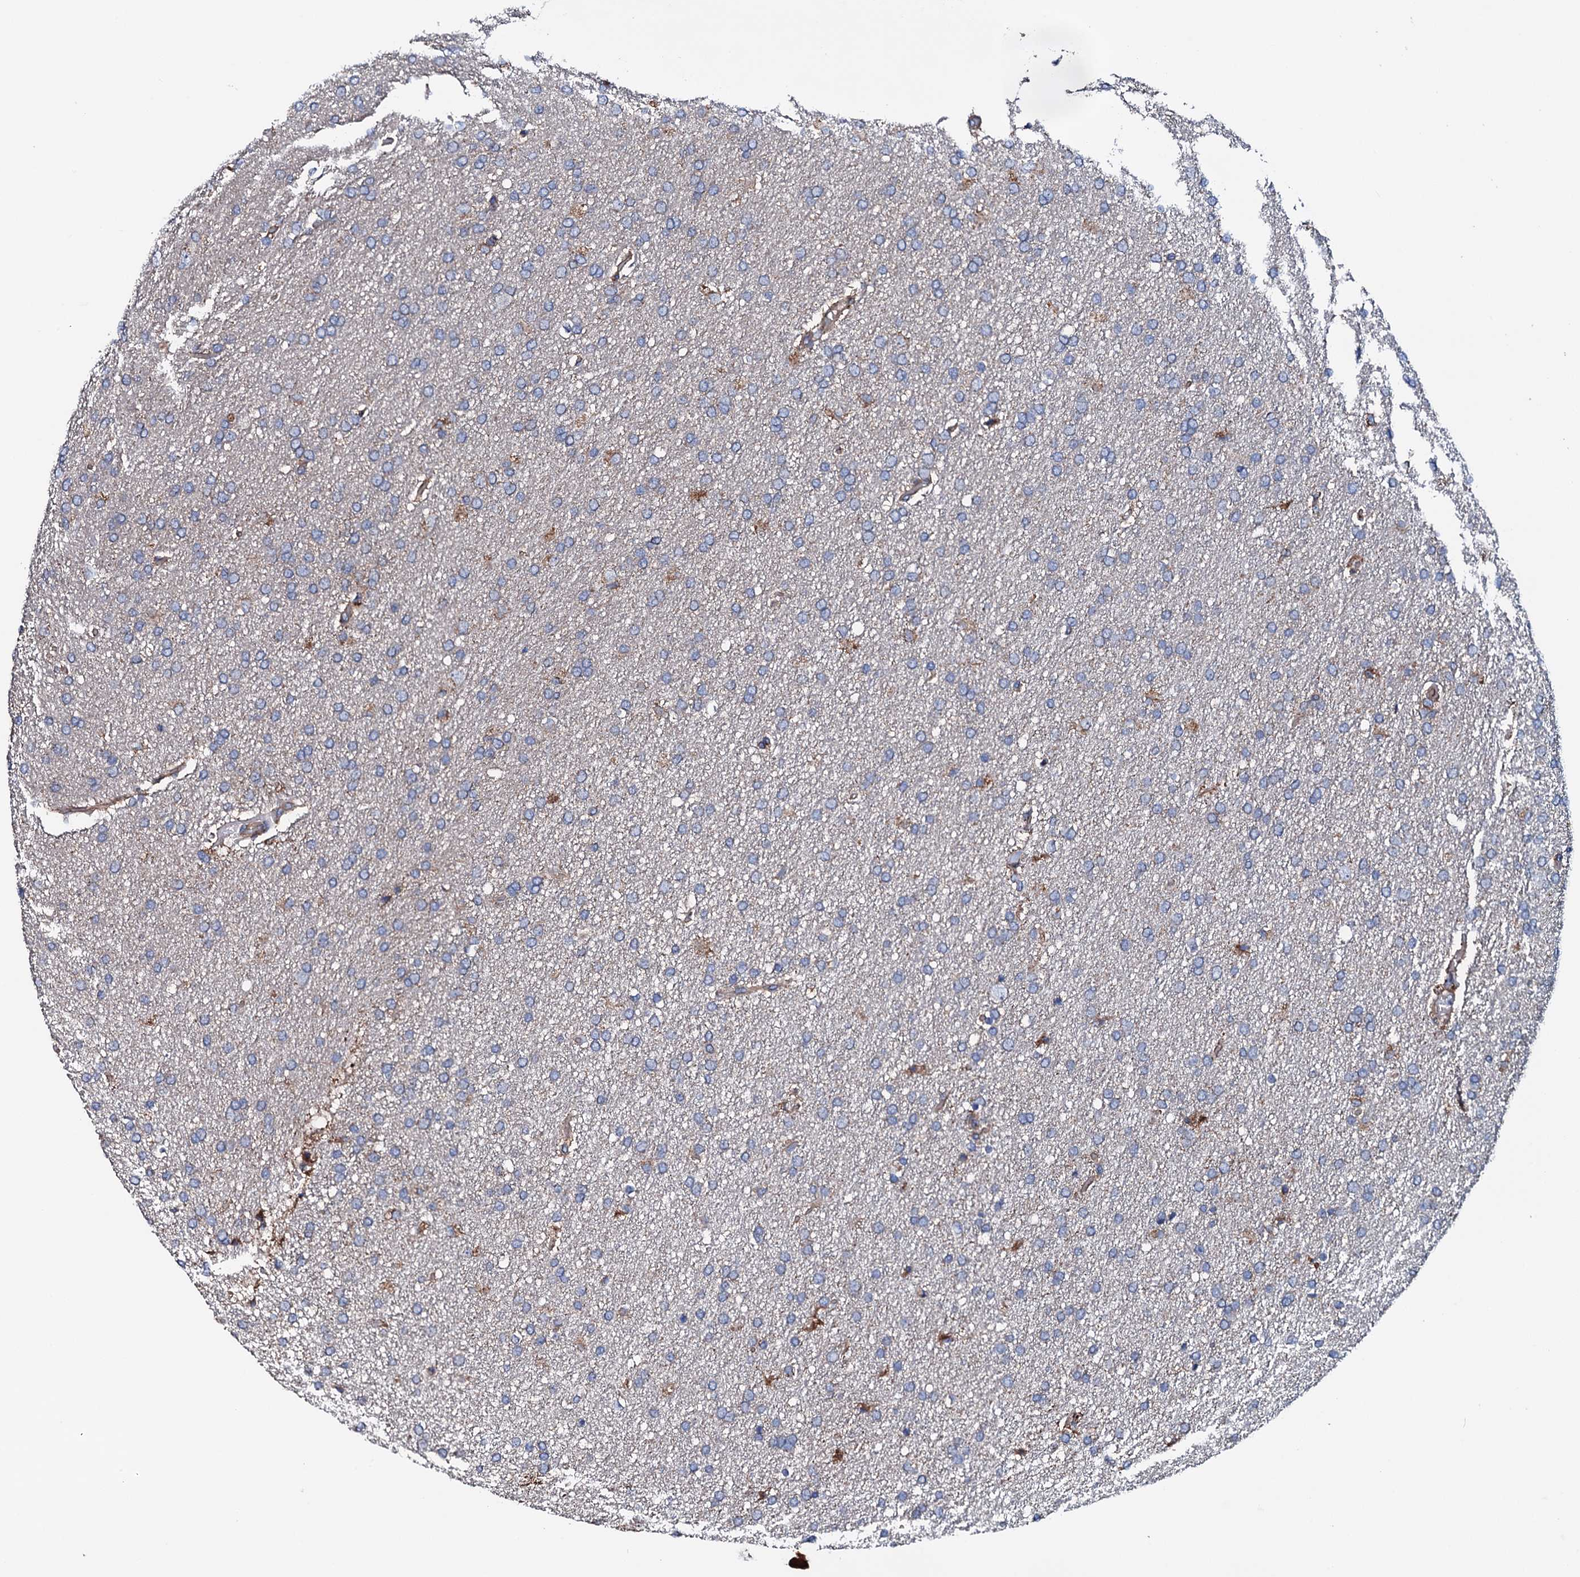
{"staining": {"intensity": "negative", "quantity": "none", "location": "none"}, "tissue": "glioma", "cell_type": "Tumor cells", "image_type": "cancer", "snomed": [{"axis": "morphology", "description": "Glioma, malignant, High grade"}, {"axis": "topography", "description": "Brain"}], "caption": "There is no significant positivity in tumor cells of glioma.", "gene": "NEK1", "patient": {"sex": "male", "age": 72}}